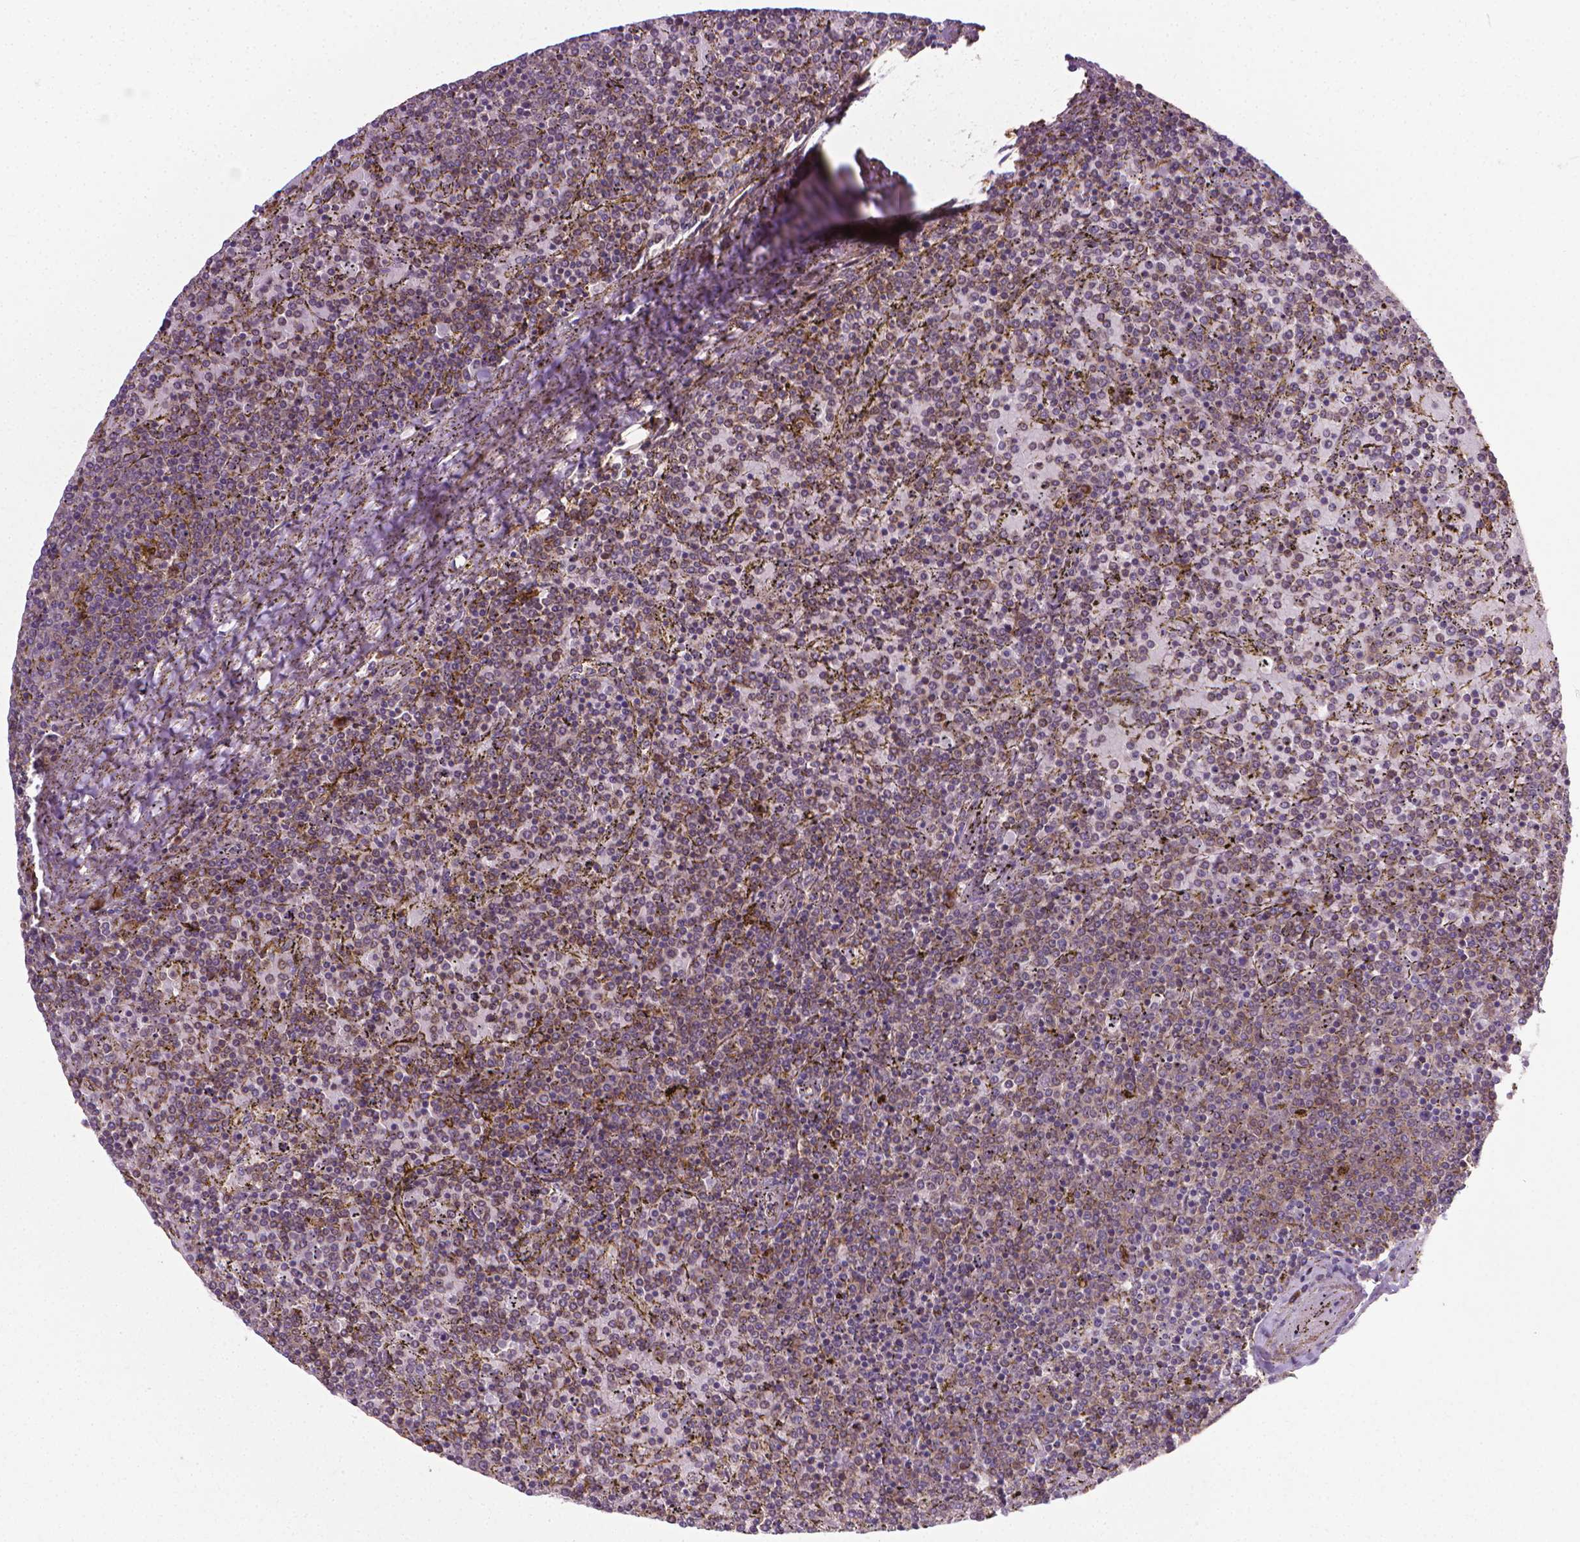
{"staining": {"intensity": "weak", "quantity": "<25%", "location": "cytoplasmic/membranous"}, "tissue": "lymphoma", "cell_type": "Tumor cells", "image_type": "cancer", "snomed": [{"axis": "morphology", "description": "Malignant lymphoma, non-Hodgkin's type, Low grade"}, {"axis": "topography", "description": "Spleen"}], "caption": "Image shows no protein staining in tumor cells of low-grade malignant lymphoma, non-Hodgkin's type tissue.", "gene": "PRAG1", "patient": {"sex": "female", "age": 77}}